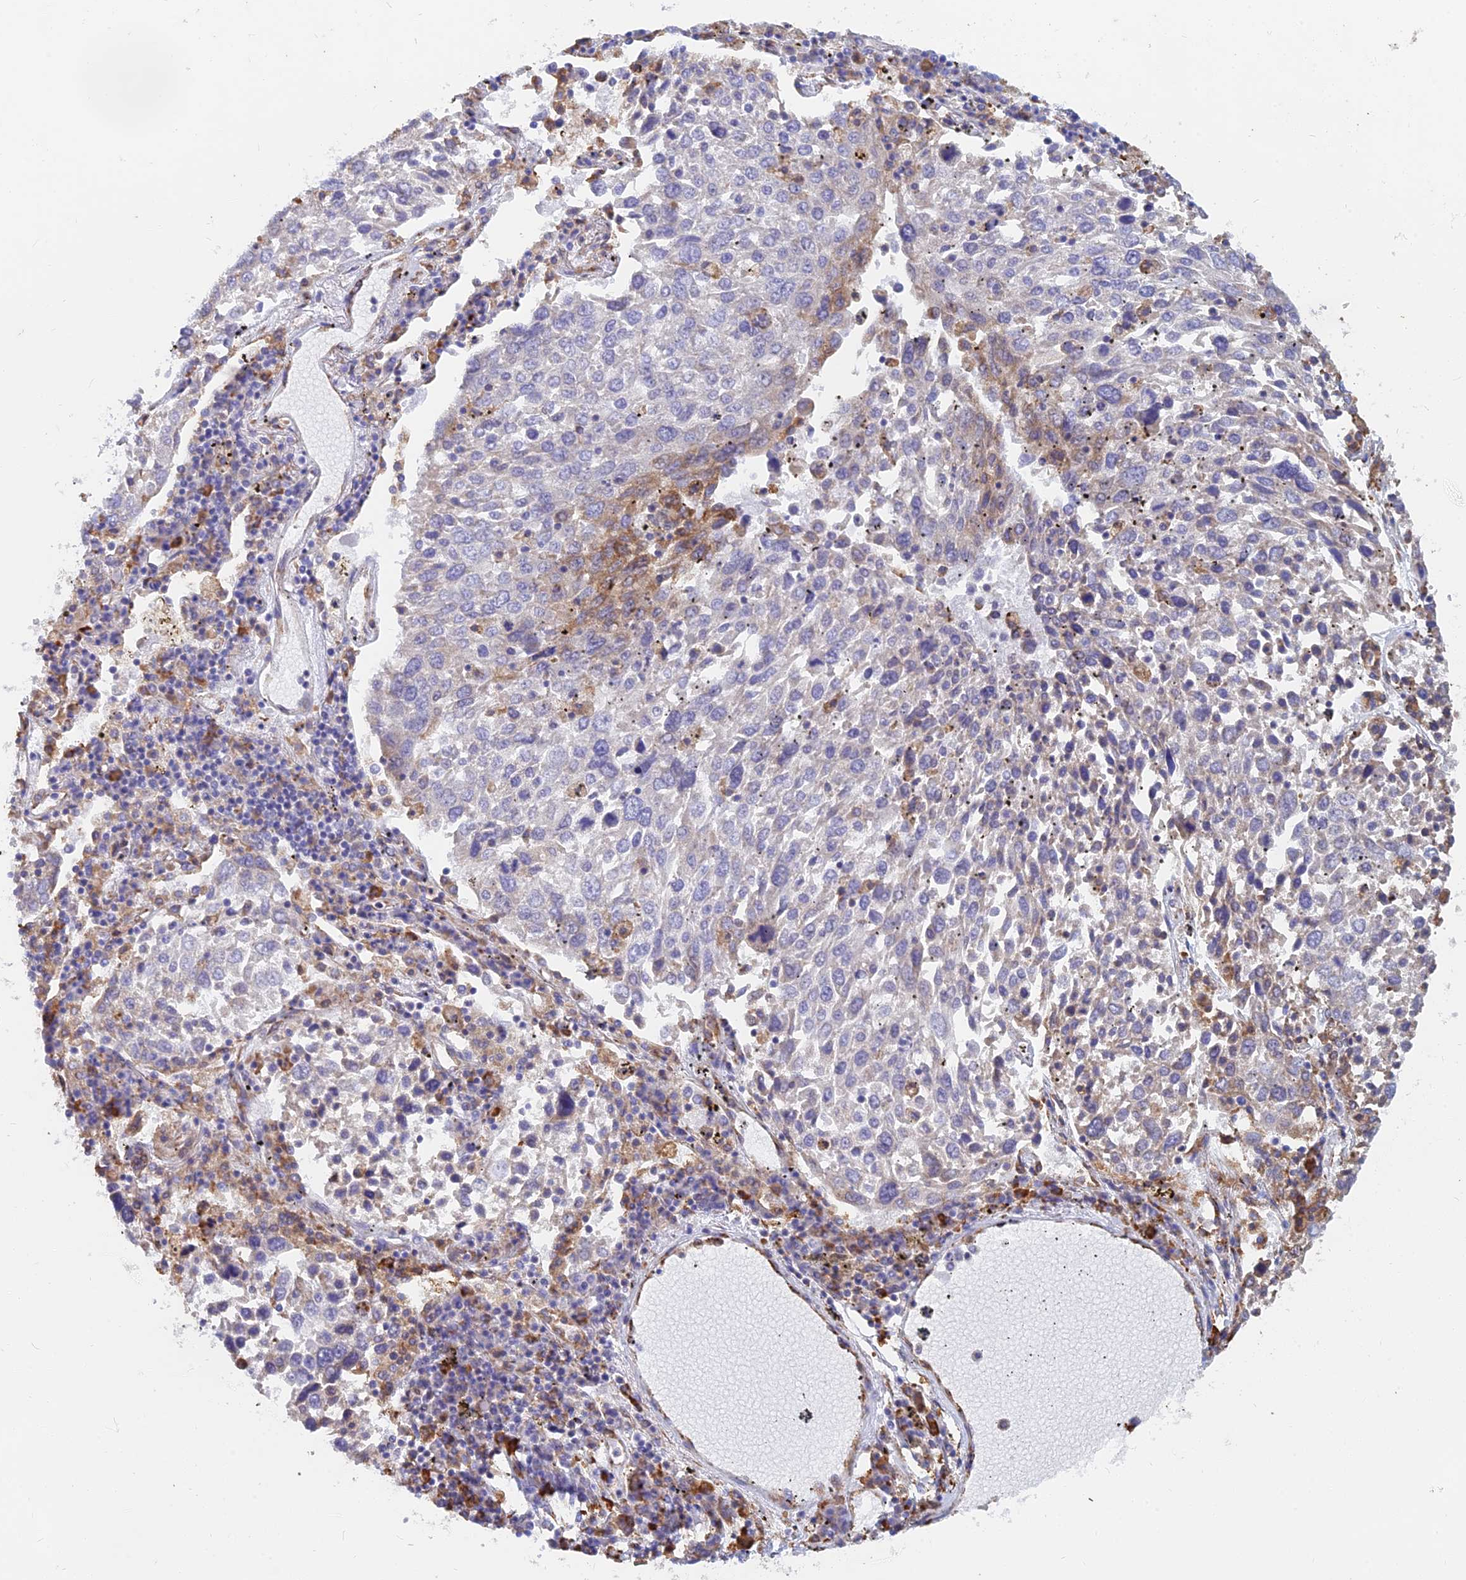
{"staining": {"intensity": "negative", "quantity": "none", "location": "none"}, "tissue": "lung cancer", "cell_type": "Tumor cells", "image_type": "cancer", "snomed": [{"axis": "morphology", "description": "Squamous cell carcinoma, NOS"}, {"axis": "topography", "description": "Lung"}], "caption": "High magnification brightfield microscopy of lung cancer stained with DAB (3,3'-diaminobenzidine) (brown) and counterstained with hematoxylin (blue): tumor cells show no significant staining.", "gene": "WDR35", "patient": {"sex": "male", "age": 65}}